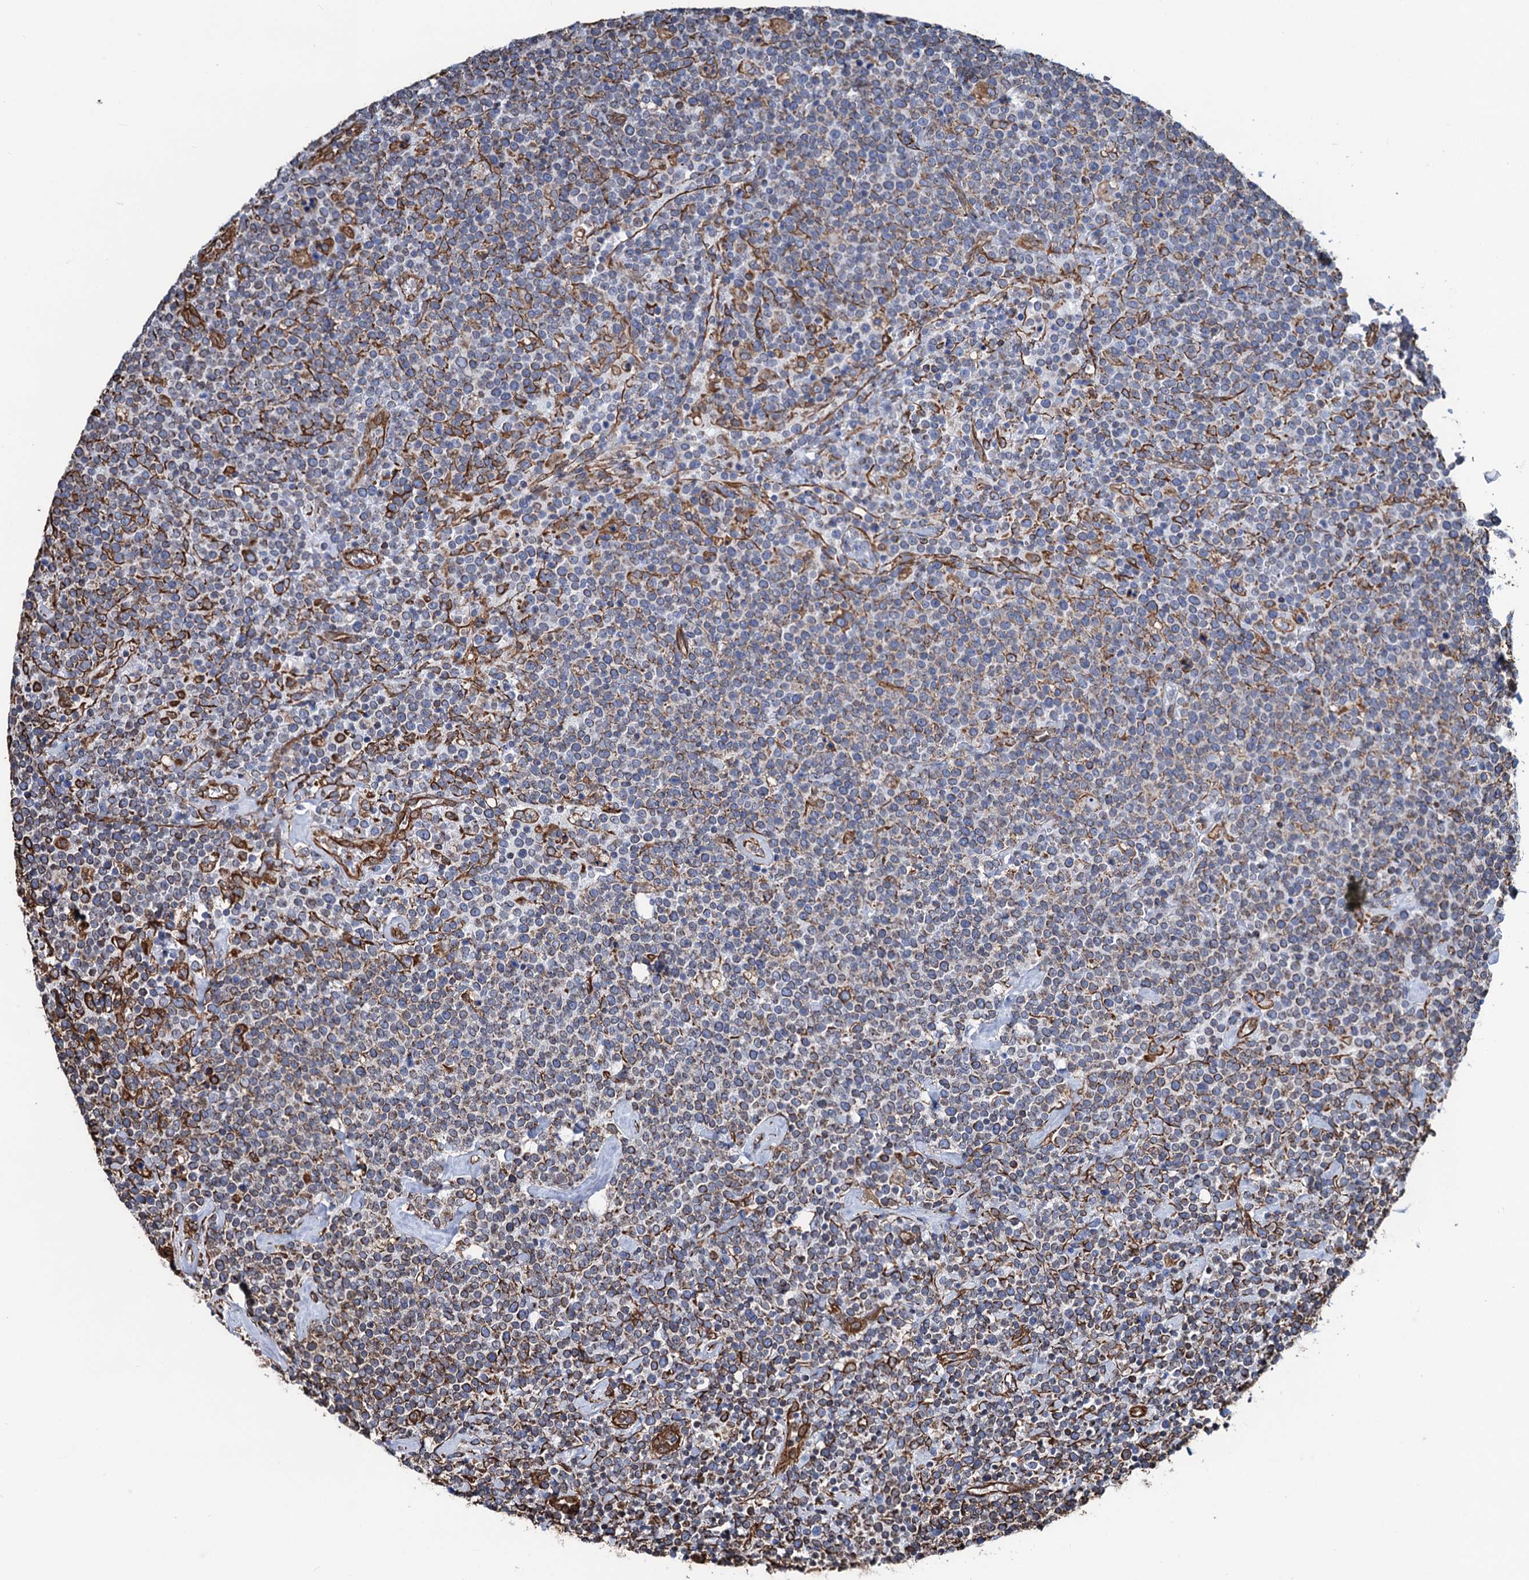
{"staining": {"intensity": "moderate", "quantity": "25%-75%", "location": "cytoplasmic/membranous"}, "tissue": "lymphoma", "cell_type": "Tumor cells", "image_type": "cancer", "snomed": [{"axis": "morphology", "description": "Malignant lymphoma, non-Hodgkin's type, High grade"}, {"axis": "topography", "description": "Lymph node"}], "caption": "High-grade malignant lymphoma, non-Hodgkin's type stained for a protein demonstrates moderate cytoplasmic/membranous positivity in tumor cells.", "gene": "PGM2", "patient": {"sex": "male", "age": 61}}